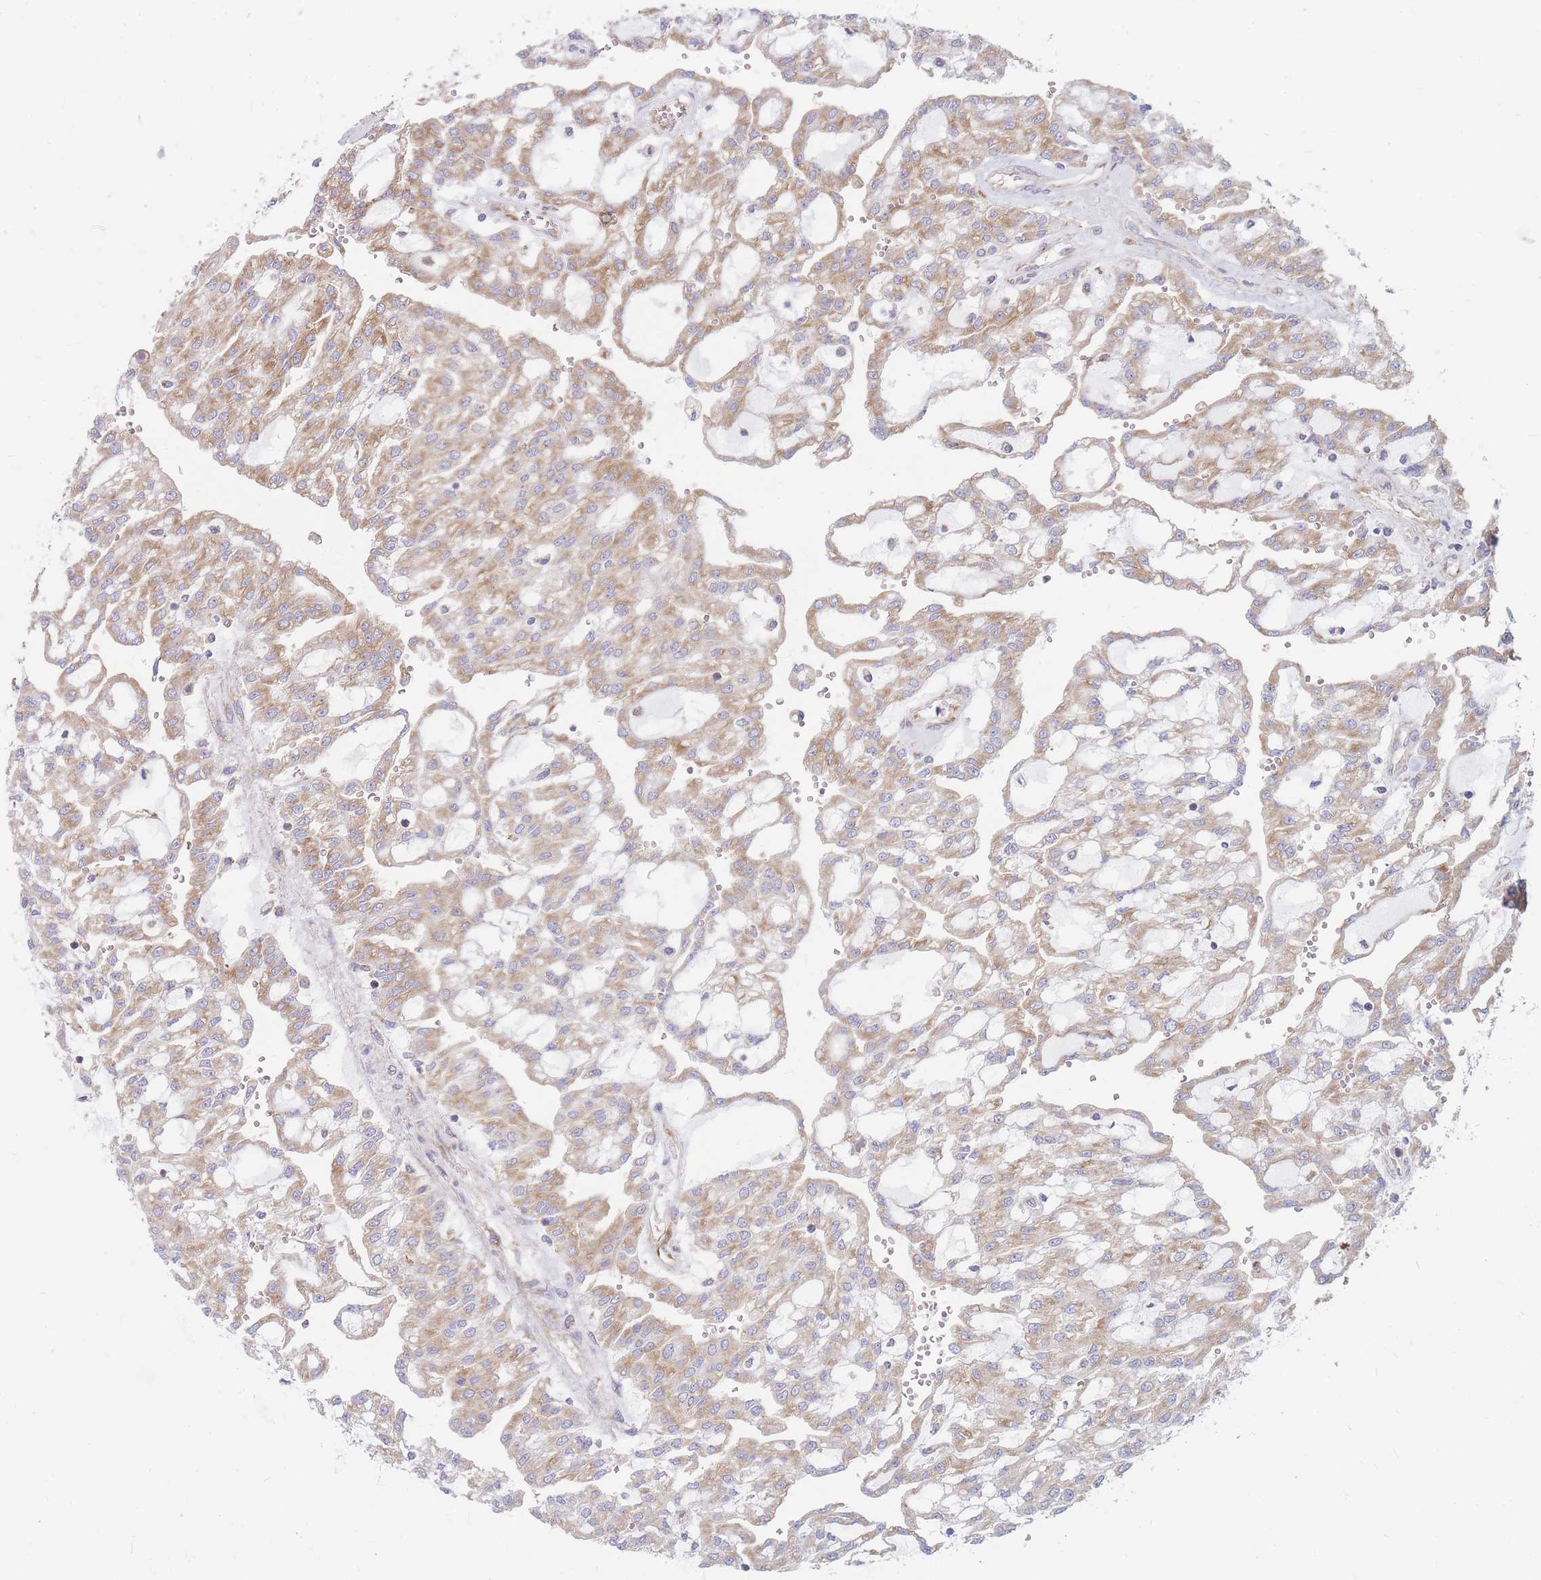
{"staining": {"intensity": "moderate", "quantity": ">75%", "location": "cytoplasmic/membranous"}, "tissue": "renal cancer", "cell_type": "Tumor cells", "image_type": "cancer", "snomed": [{"axis": "morphology", "description": "Adenocarcinoma, NOS"}, {"axis": "topography", "description": "Kidney"}], "caption": "Human renal adenocarcinoma stained for a protein (brown) demonstrates moderate cytoplasmic/membranous positive staining in about >75% of tumor cells.", "gene": "RPL8", "patient": {"sex": "male", "age": 63}}